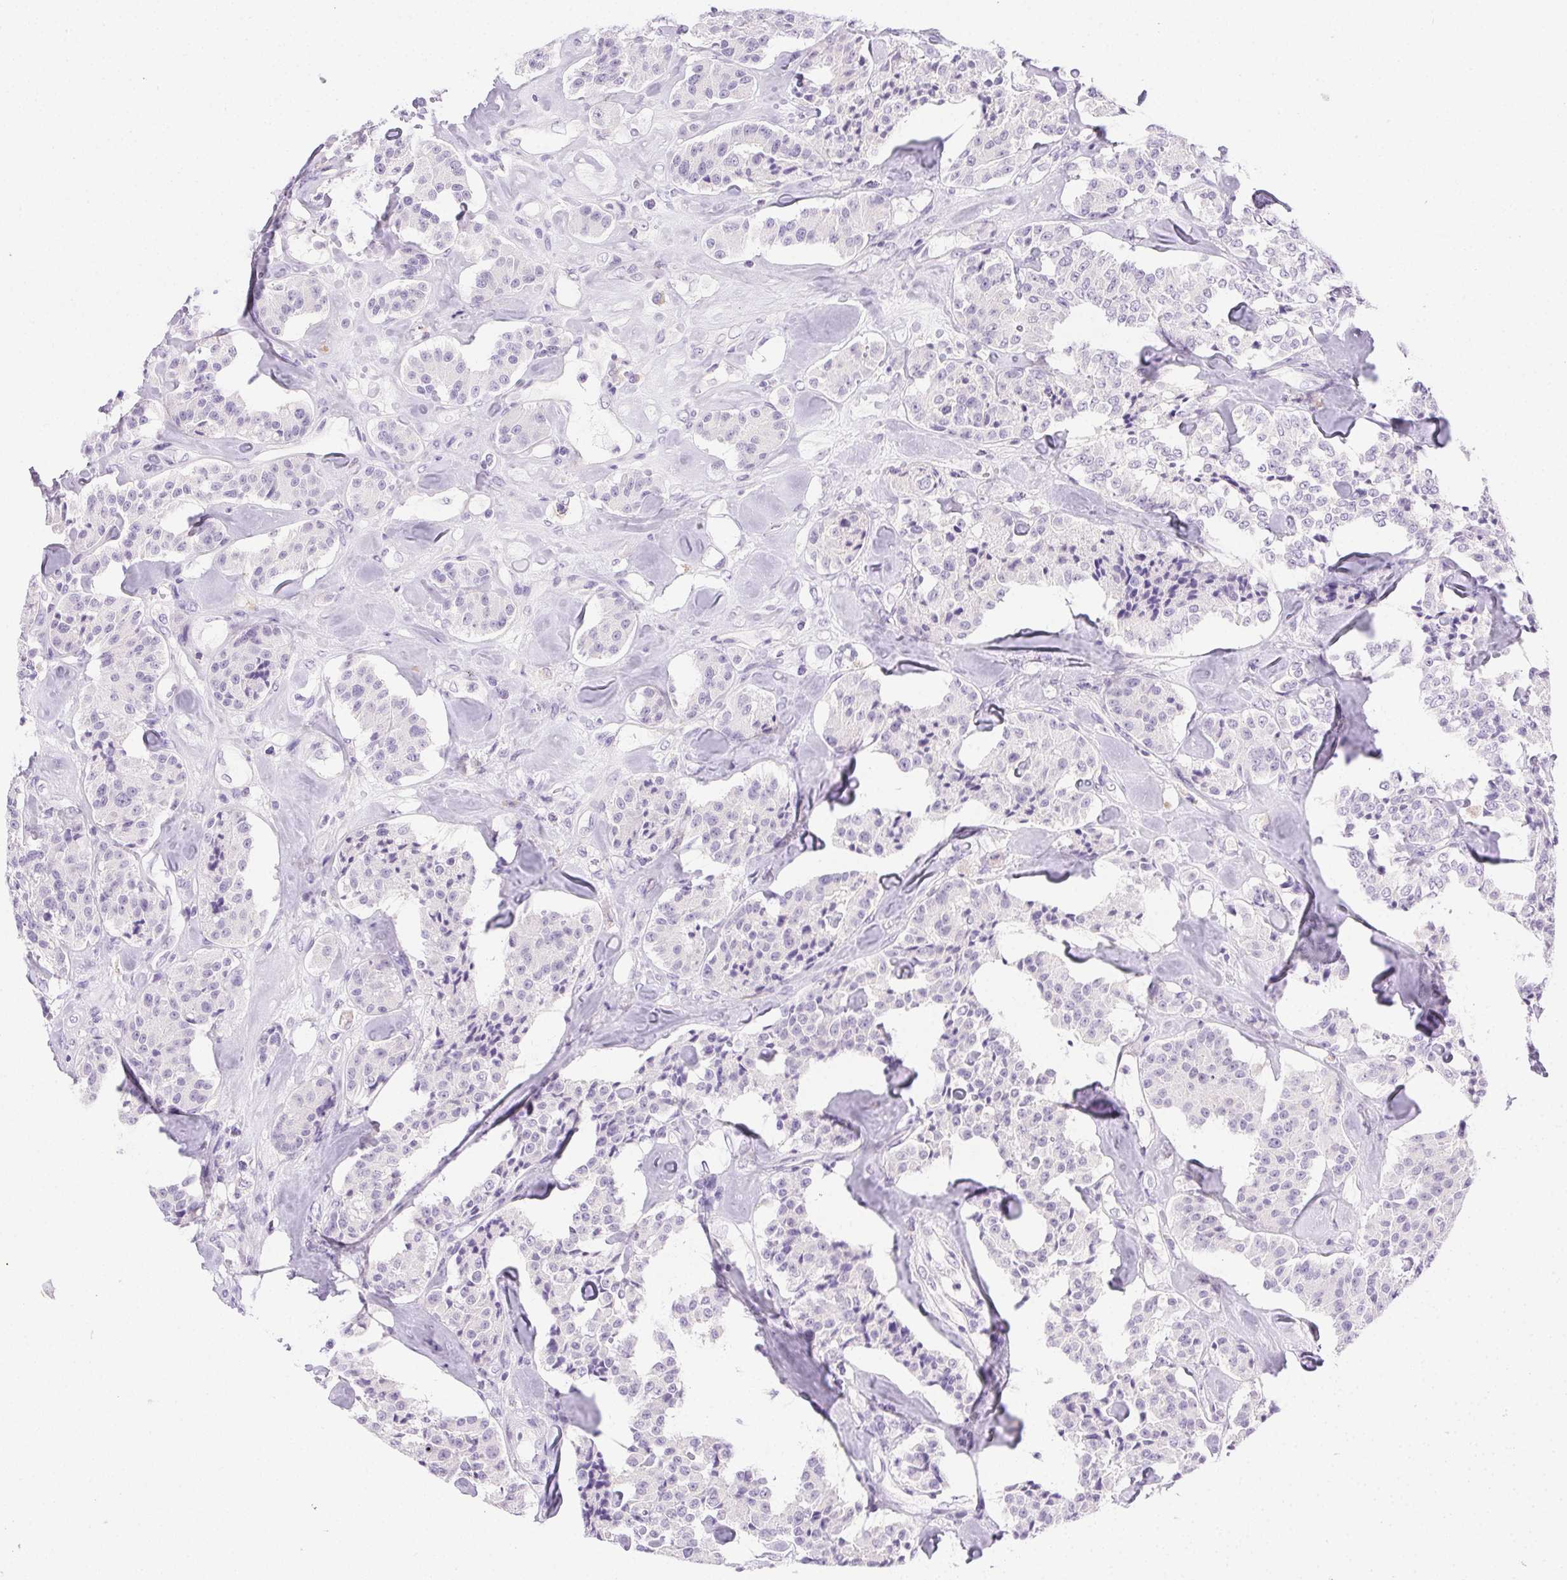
{"staining": {"intensity": "negative", "quantity": "none", "location": "none"}, "tissue": "carcinoid", "cell_type": "Tumor cells", "image_type": "cancer", "snomed": [{"axis": "morphology", "description": "Carcinoid, malignant, NOS"}, {"axis": "topography", "description": "Pancreas"}], "caption": "IHC micrograph of malignant carcinoid stained for a protein (brown), which demonstrates no positivity in tumor cells.", "gene": "C20orf85", "patient": {"sex": "male", "age": 41}}